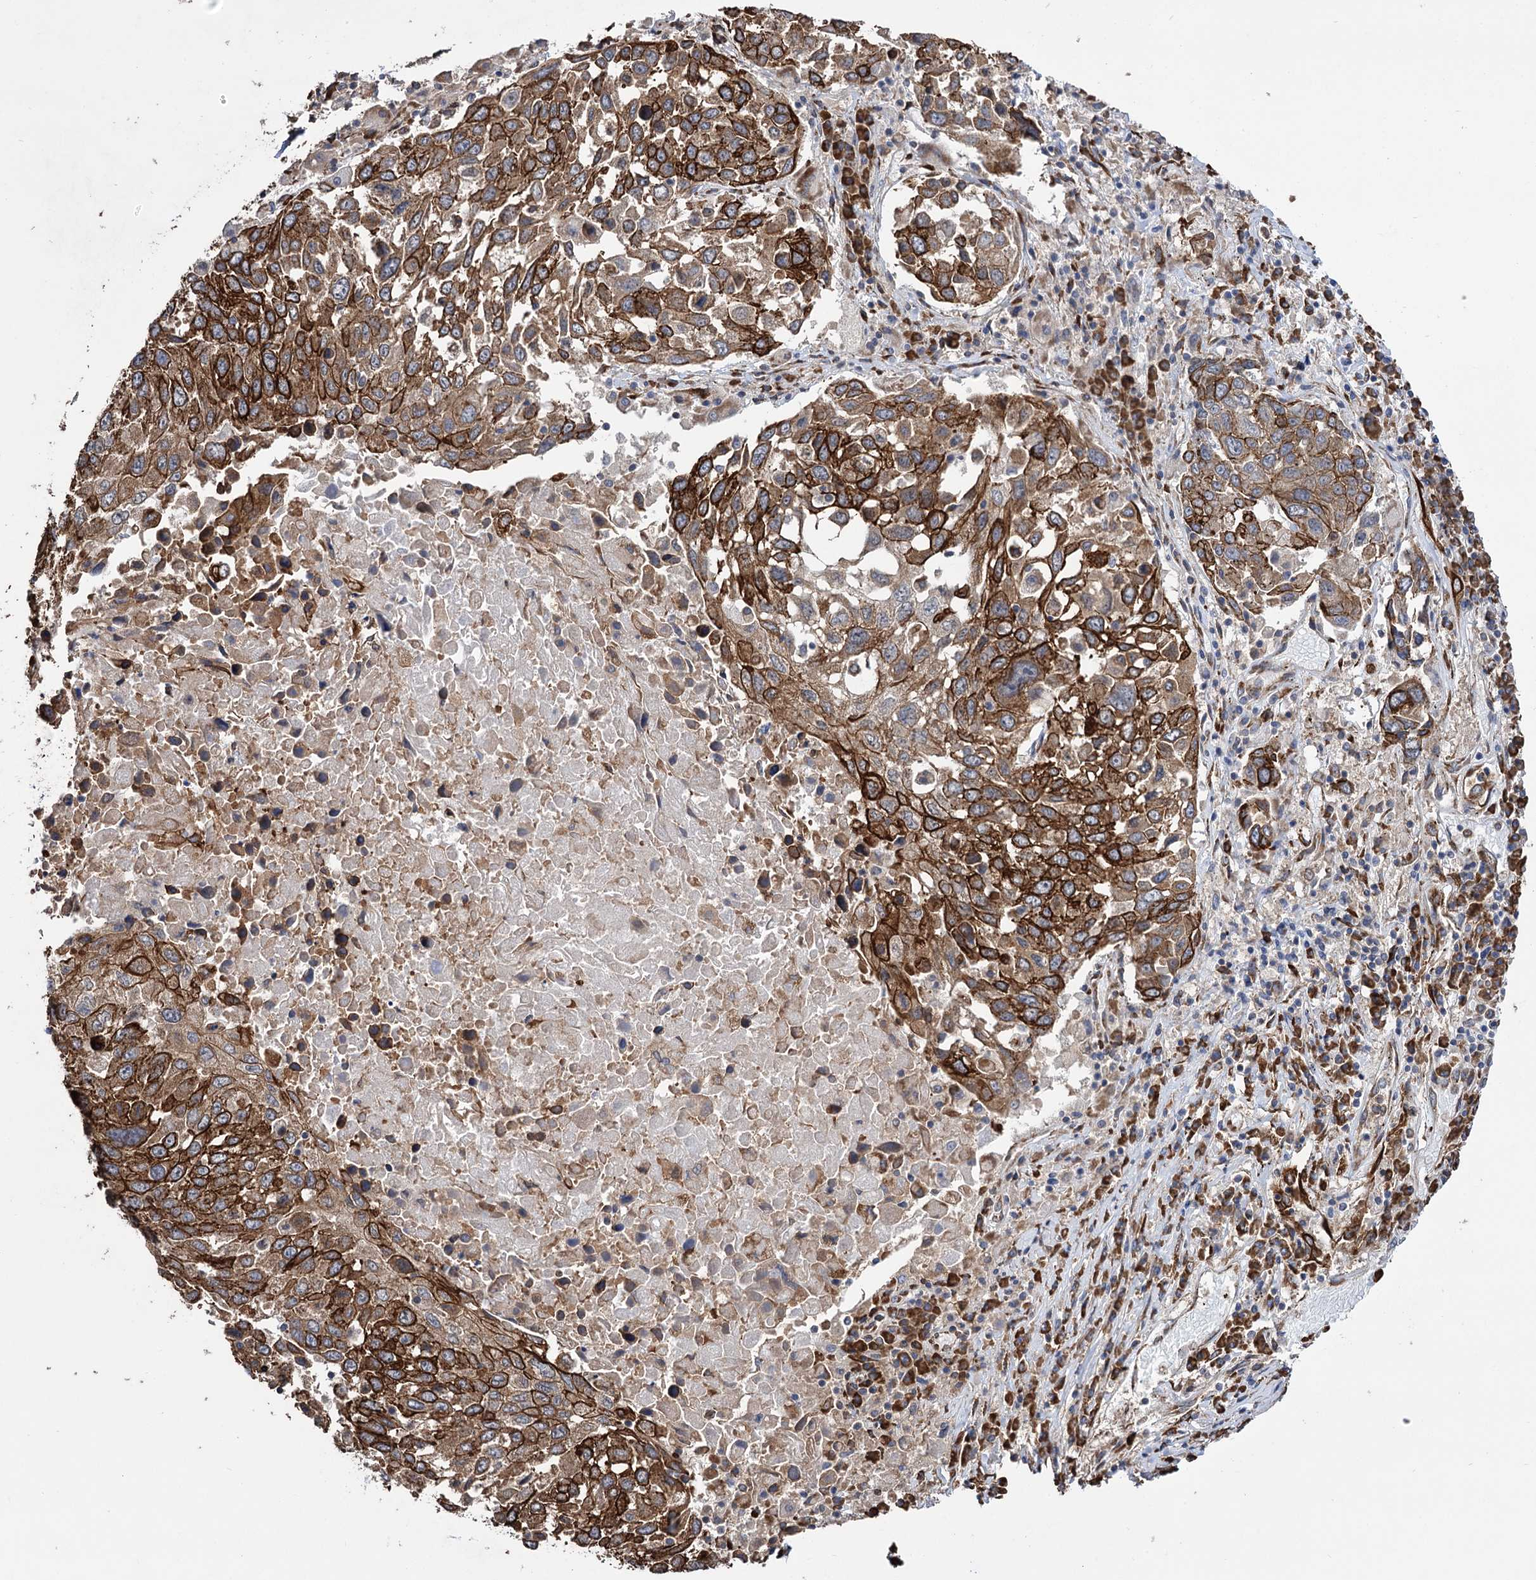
{"staining": {"intensity": "strong", "quantity": ">75%", "location": "cytoplasmic/membranous"}, "tissue": "lung cancer", "cell_type": "Tumor cells", "image_type": "cancer", "snomed": [{"axis": "morphology", "description": "Squamous cell carcinoma, NOS"}, {"axis": "topography", "description": "Lung"}], "caption": "High-power microscopy captured an immunohistochemistry (IHC) photomicrograph of squamous cell carcinoma (lung), revealing strong cytoplasmic/membranous expression in approximately >75% of tumor cells.", "gene": "CDAN1", "patient": {"sex": "male", "age": 65}}